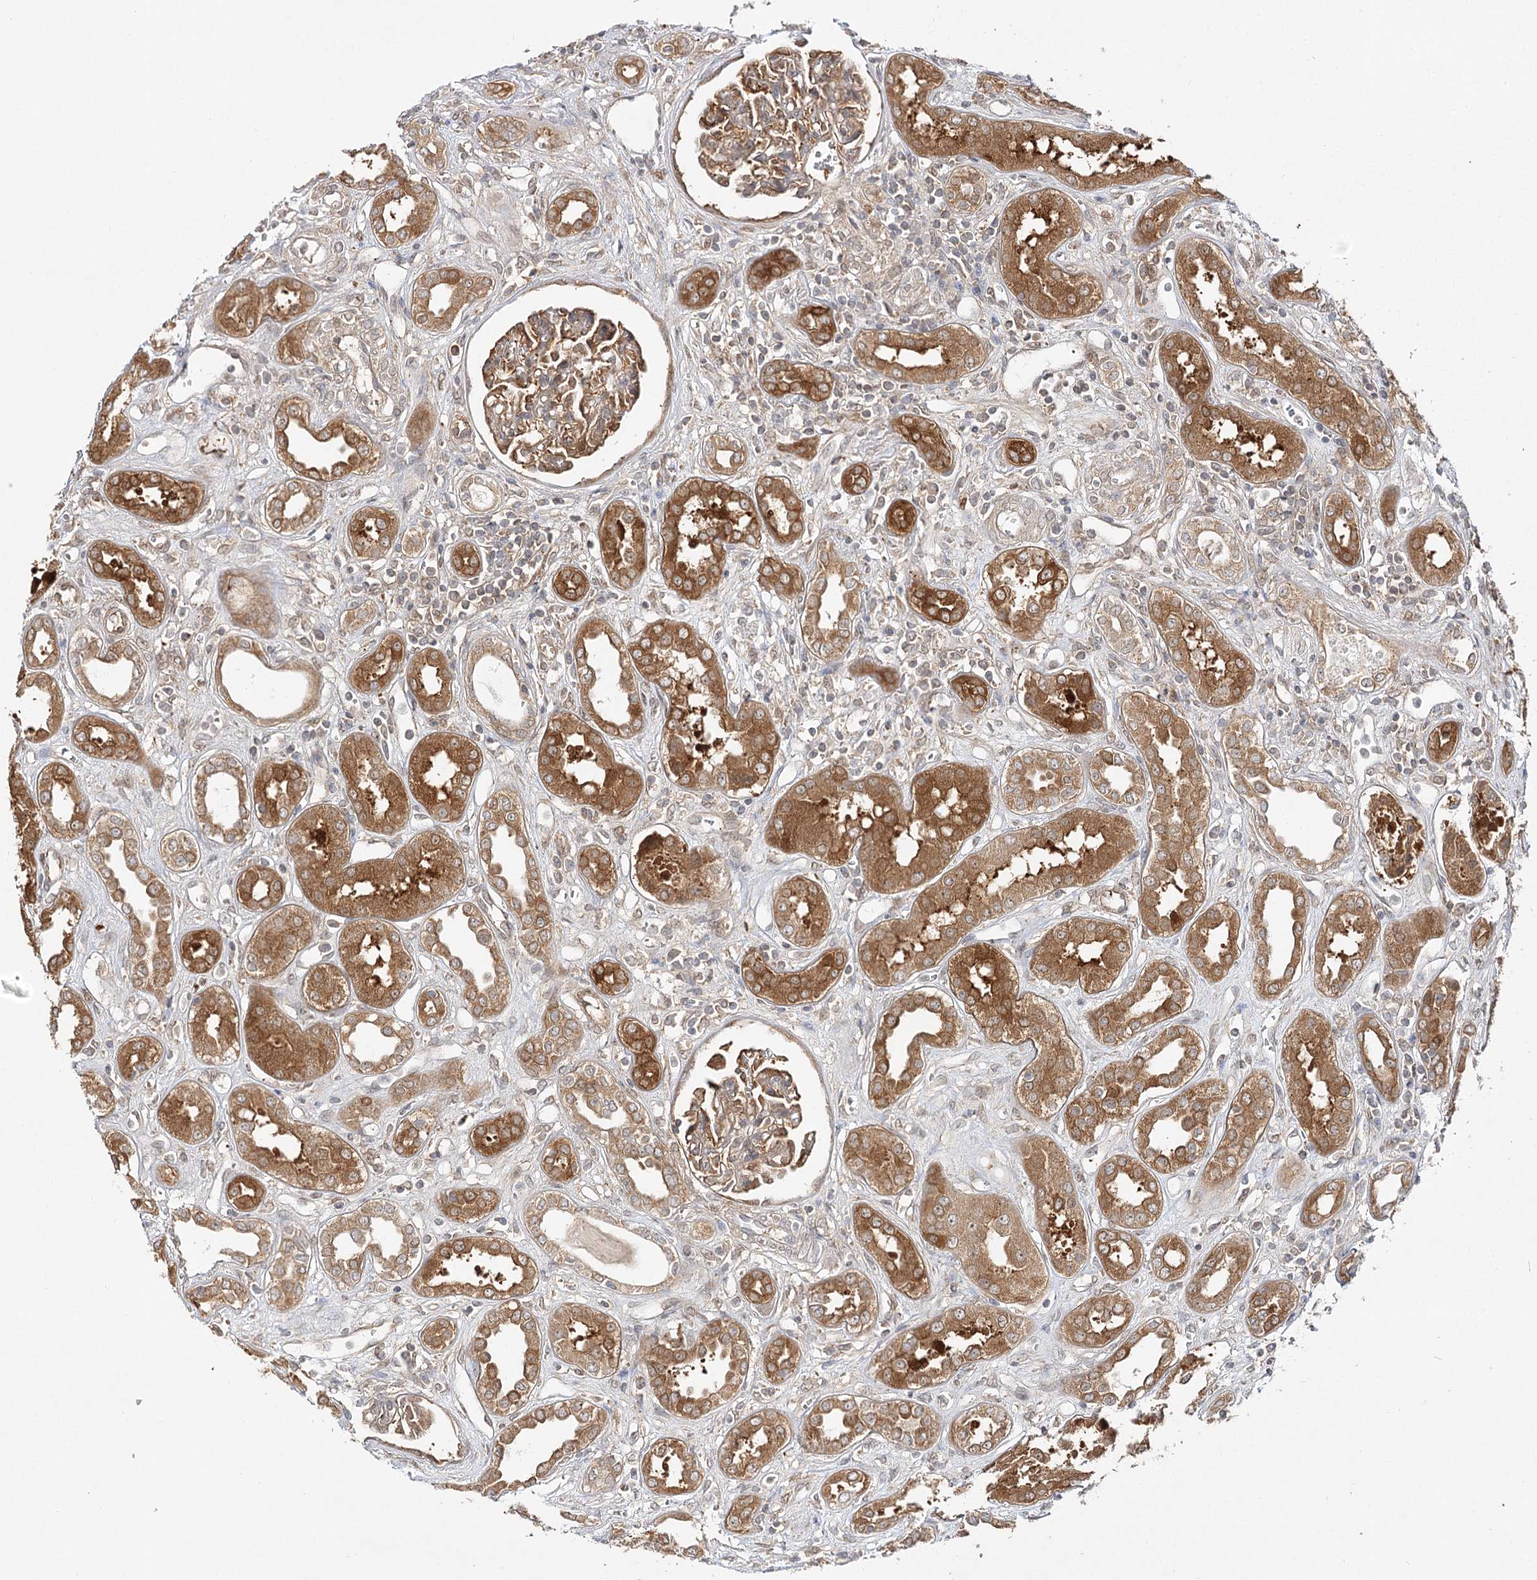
{"staining": {"intensity": "moderate", "quantity": "25%-75%", "location": "cytoplasmic/membranous"}, "tissue": "kidney", "cell_type": "Cells in glomeruli", "image_type": "normal", "snomed": [{"axis": "morphology", "description": "Normal tissue, NOS"}, {"axis": "topography", "description": "Kidney"}], "caption": "Brown immunohistochemical staining in benign kidney displays moderate cytoplasmic/membranous positivity in approximately 25%-75% of cells in glomeruli.", "gene": "INPP4B", "patient": {"sex": "male", "age": 59}}